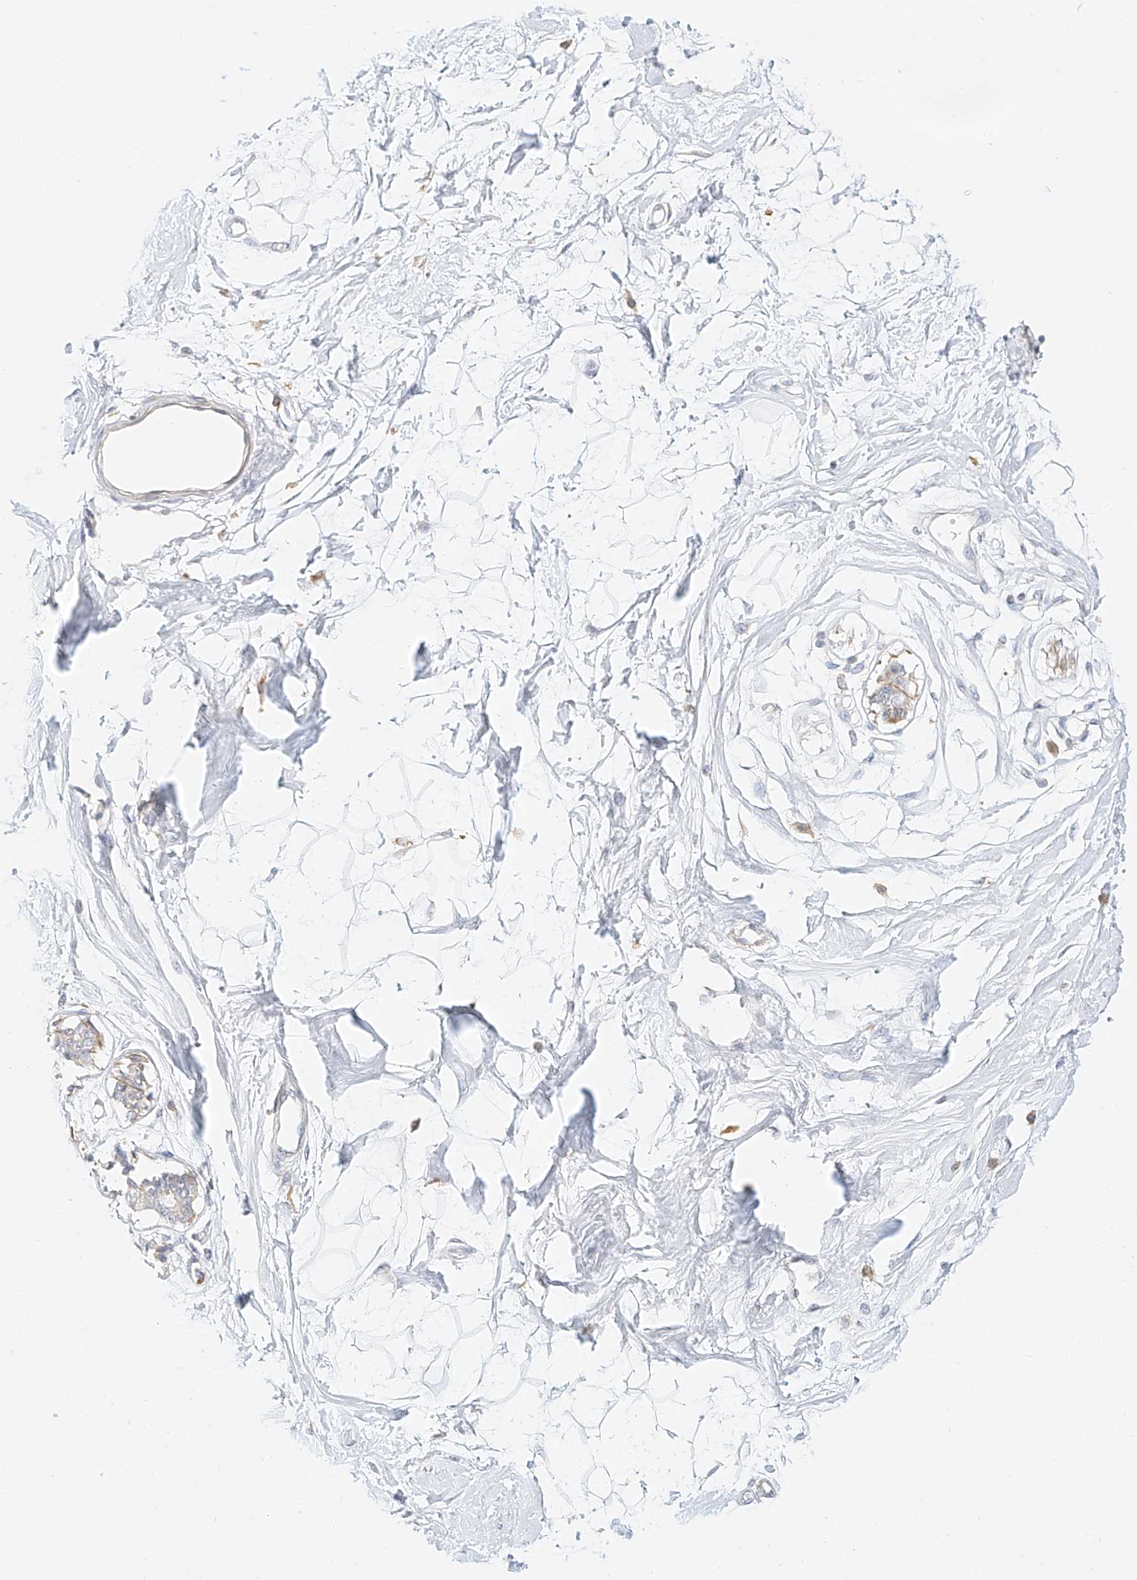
{"staining": {"intensity": "negative", "quantity": "none", "location": "none"}, "tissue": "breast", "cell_type": "Adipocytes", "image_type": "normal", "snomed": [{"axis": "morphology", "description": "Normal tissue, NOS"}, {"axis": "topography", "description": "Breast"}], "caption": "Adipocytes show no significant positivity in unremarkable breast. (DAB (3,3'-diaminobenzidine) immunohistochemistry visualized using brightfield microscopy, high magnification).", "gene": "CXorf58", "patient": {"sex": "female", "age": 45}}